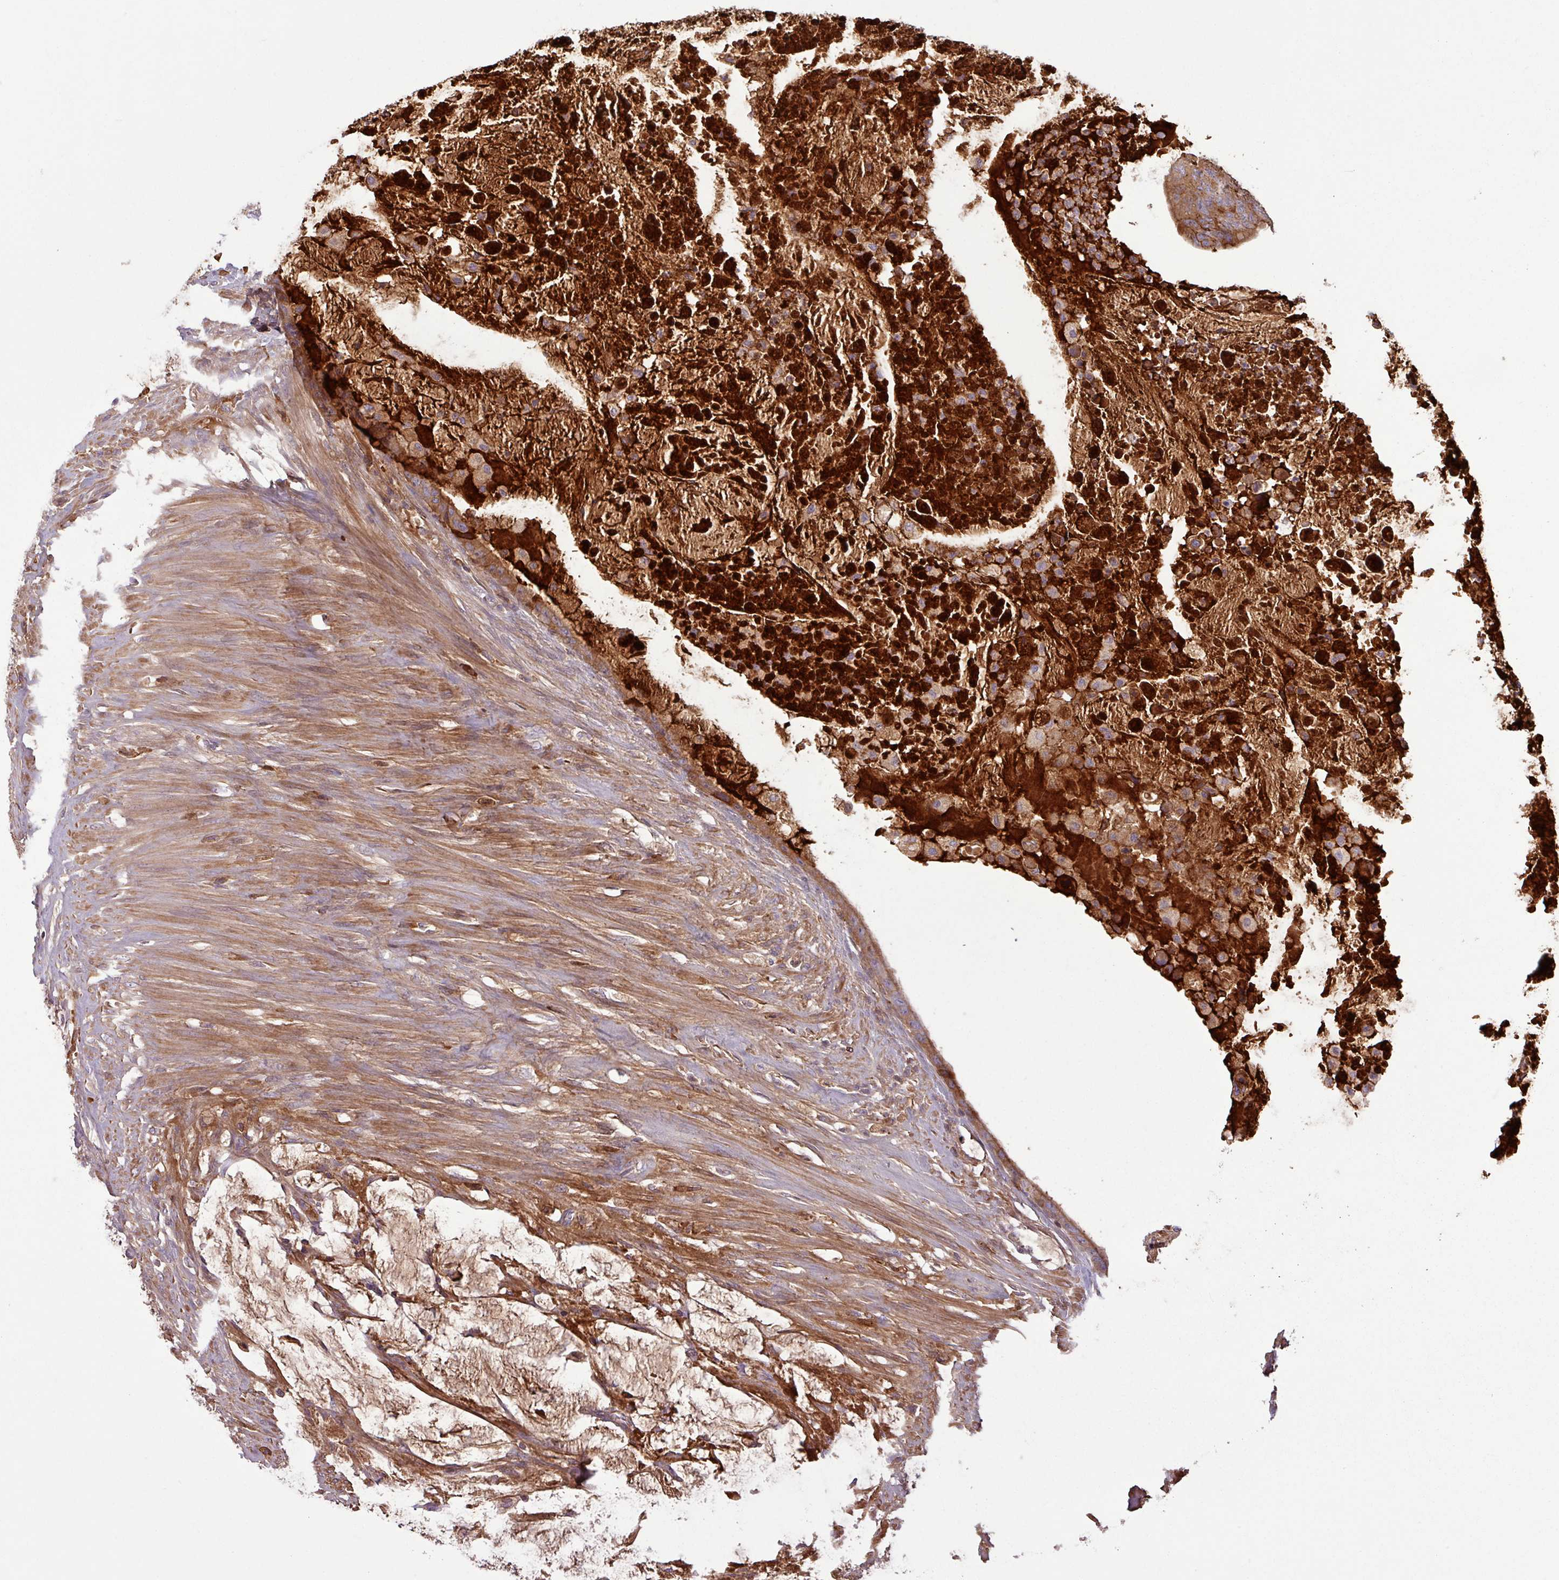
{"staining": {"intensity": "moderate", "quantity": ">75%", "location": "cytoplasmic/membranous"}, "tissue": "colorectal cancer", "cell_type": "Tumor cells", "image_type": "cancer", "snomed": [{"axis": "morphology", "description": "Adenocarcinoma, NOS"}, {"axis": "topography", "description": "Rectum"}], "caption": "Moderate cytoplasmic/membranous protein expression is appreciated in approximately >75% of tumor cells in adenocarcinoma (colorectal).", "gene": "C4B", "patient": {"sex": "male", "age": 78}}